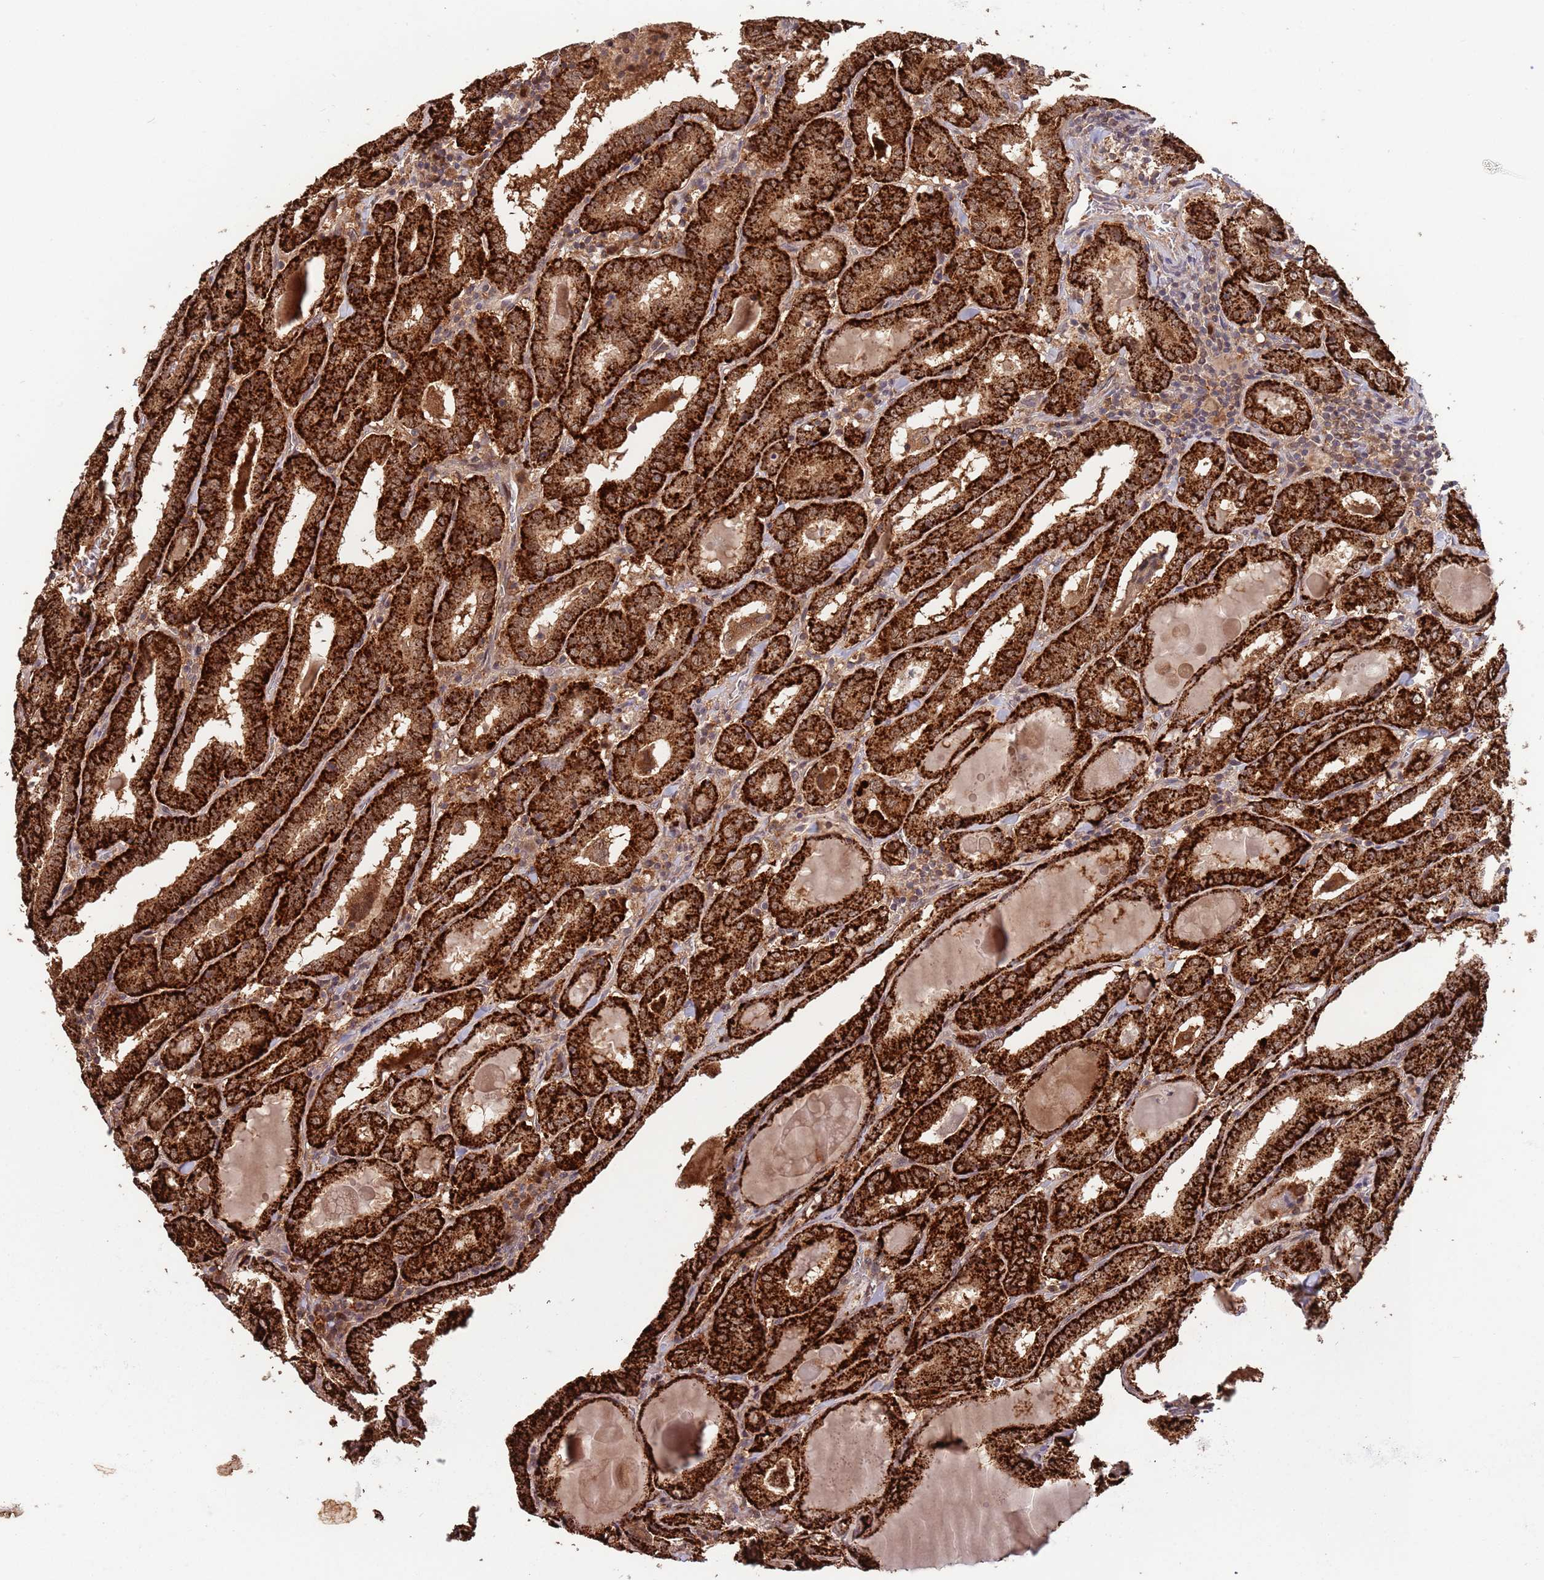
{"staining": {"intensity": "strong", "quantity": ">75%", "location": "cytoplasmic/membranous"}, "tissue": "thyroid cancer", "cell_type": "Tumor cells", "image_type": "cancer", "snomed": [{"axis": "morphology", "description": "Papillary adenocarcinoma, NOS"}, {"axis": "topography", "description": "Thyroid gland"}], "caption": "Human thyroid papillary adenocarcinoma stained with a brown dye shows strong cytoplasmic/membranous positive expression in about >75% of tumor cells.", "gene": "SALL1", "patient": {"sex": "female", "age": 72}}